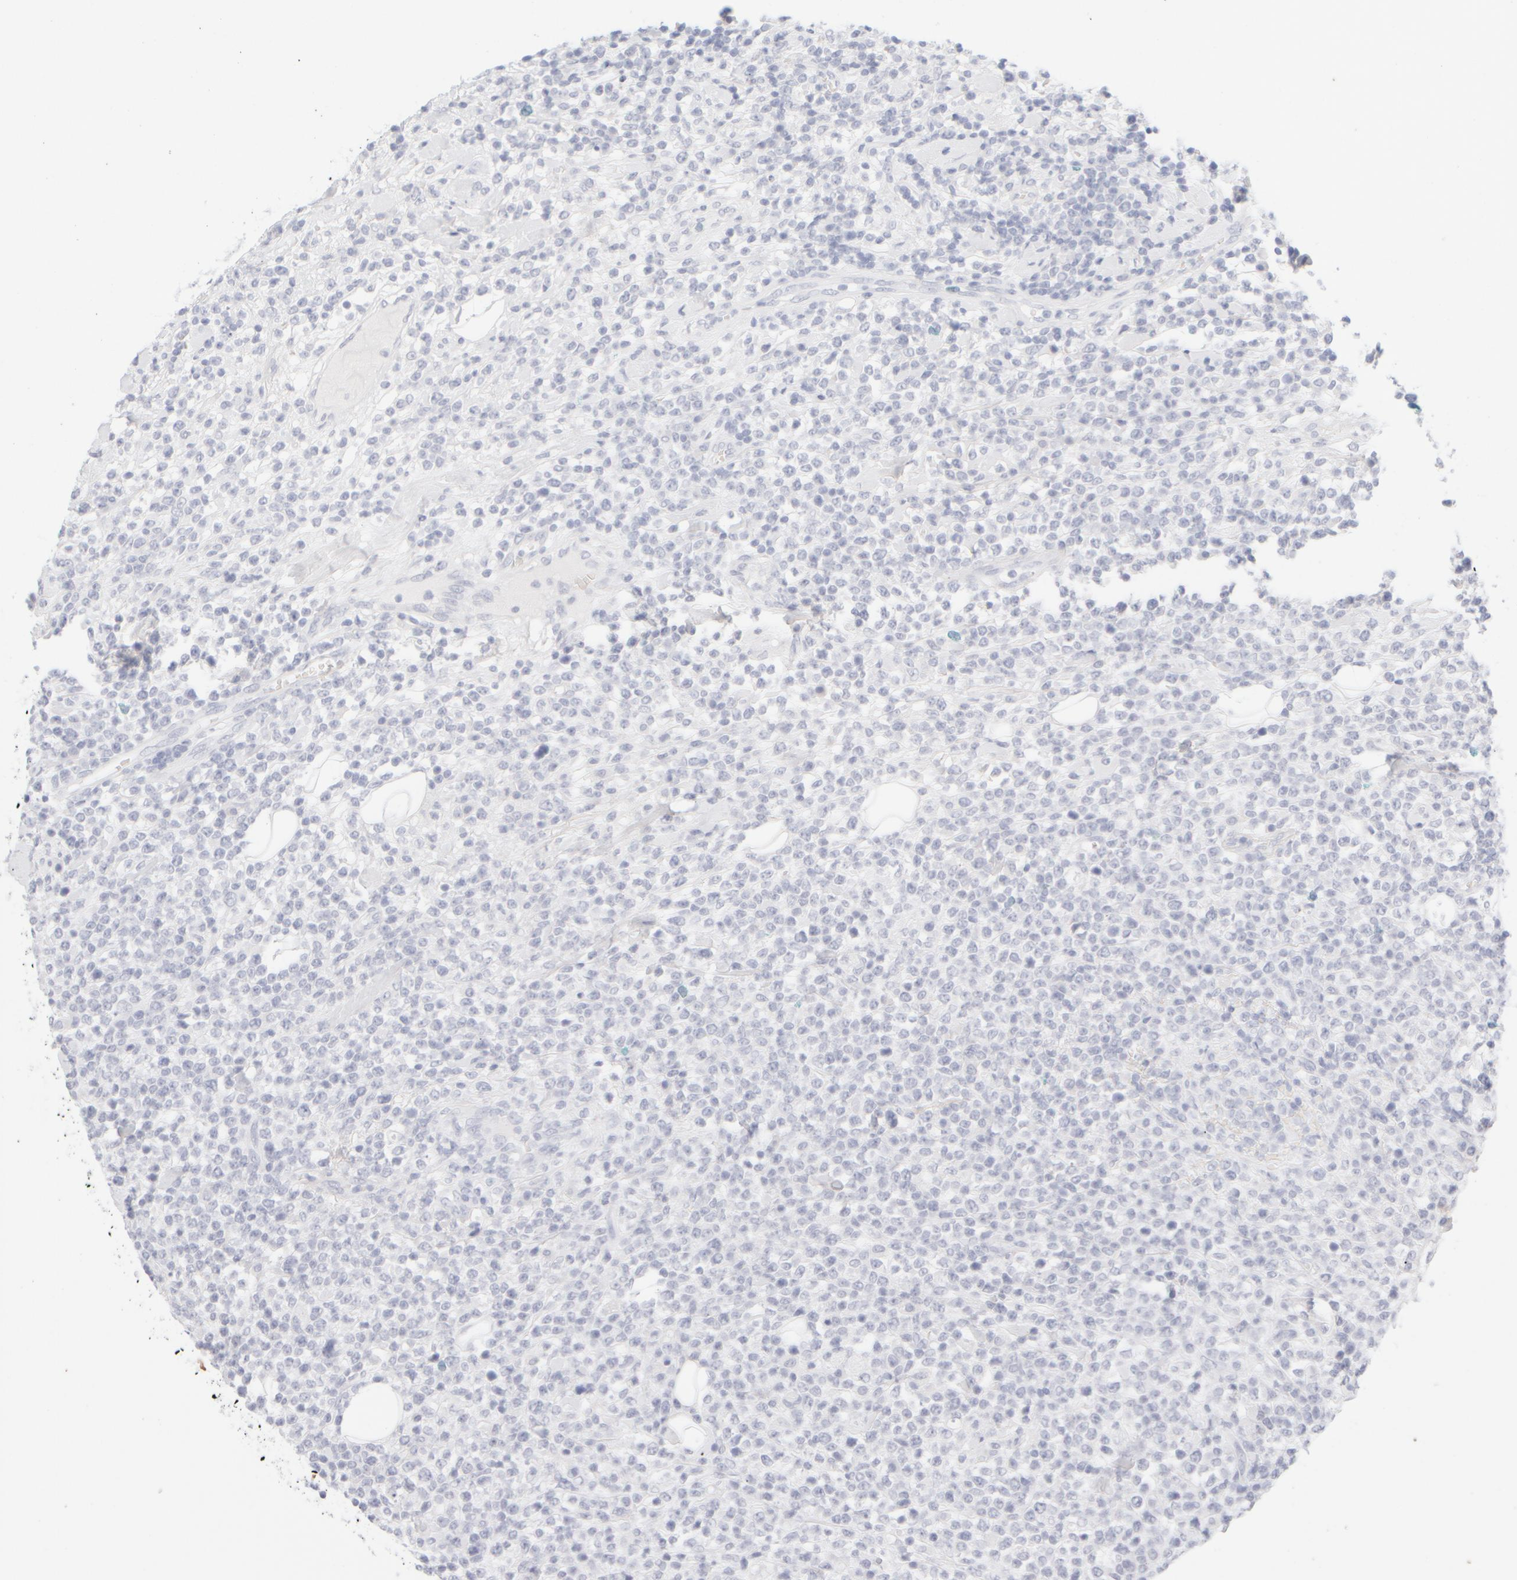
{"staining": {"intensity": "negative", "quantity": "none", "location": "none"}, "tissue": "lymphoma", "cell_type": "Tumor cells", "image_type": "cancer", "snomed": [{"axis": "morphology", "description": "Malignant lymphoma, non-Hodgkin's type, High grade"}, {"axis": "topography", "description": "Colon"}], "caption": "Immunohistochemistry (IHC) histopathology image of neoplastic tissue: human lymphoma stained with DAB demonstrates no significant protein staining in tumor cells.", "gene": "KRT15", "patient": {"sex": "female", "age": 53}}